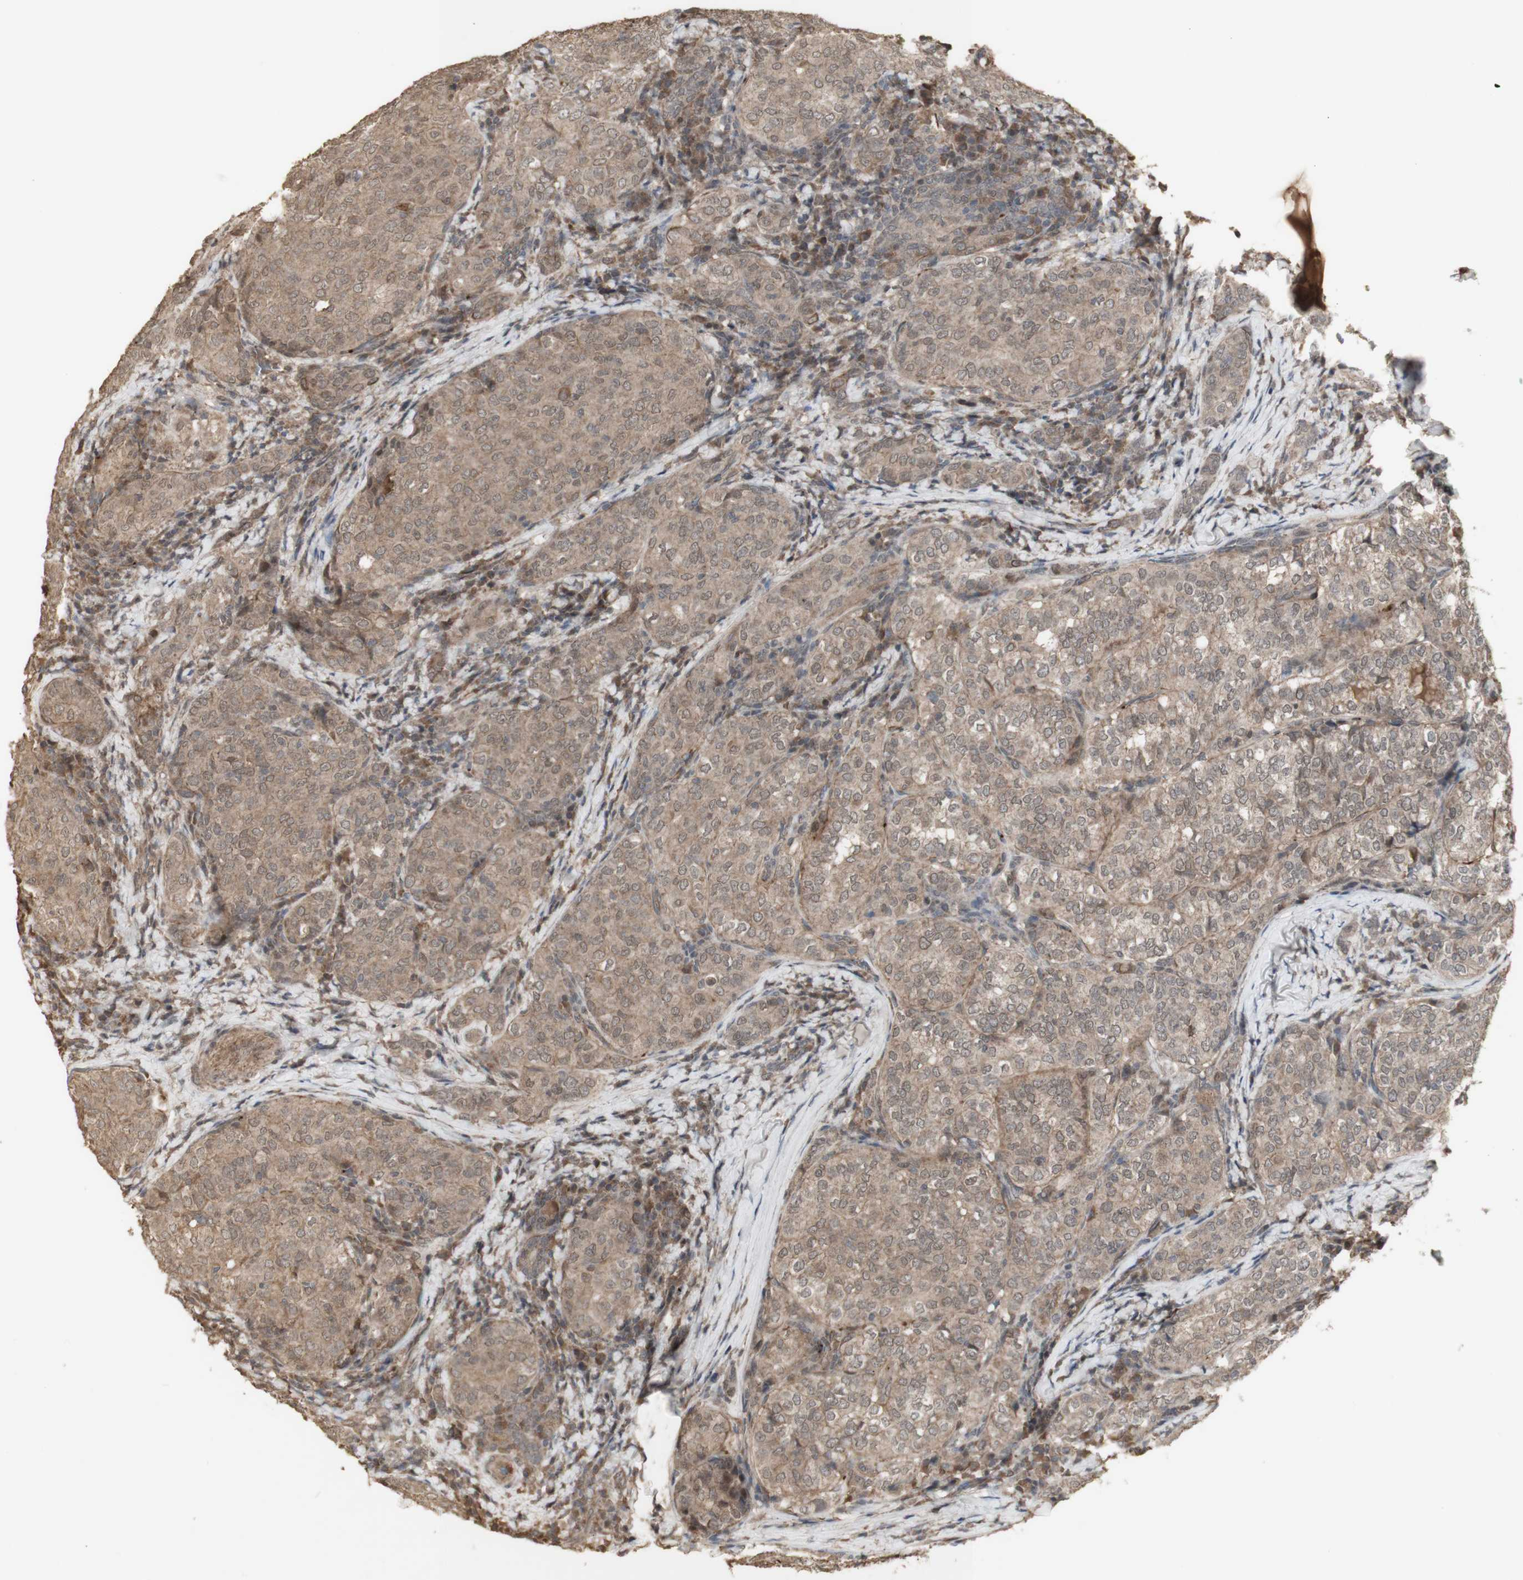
{"staining": {"intensity": "moderate", "quantity": ">75%", "location": "cytoplasmic/membranous,nuclear"}, "tissue": "thyroid cancer", "cell_type": "Tumor cells", "image_type": "cancer", "snomed": [{"axis": "morphology", "description": "Normal tissue, NOS"}, {"axis": "morphology", "description": "Papillary adenocarcinoma, NOS"}, {"axis": "topography", "description": "Thyroid gland"}], "caption": "IHC micrograph of neoplastic tissue: thyroid papillary adenocarcinoma stained using immunohistochemistry demonstrates medium levels of moderate protein expression localized specifically in the cytoplasmic/membranous and nuclear of tumor cells, appearing as a cytoplasmic/membranous and nuclear brown color.", "gene": "ALOX12", "patient": {"sex": "female", "age": 30}}